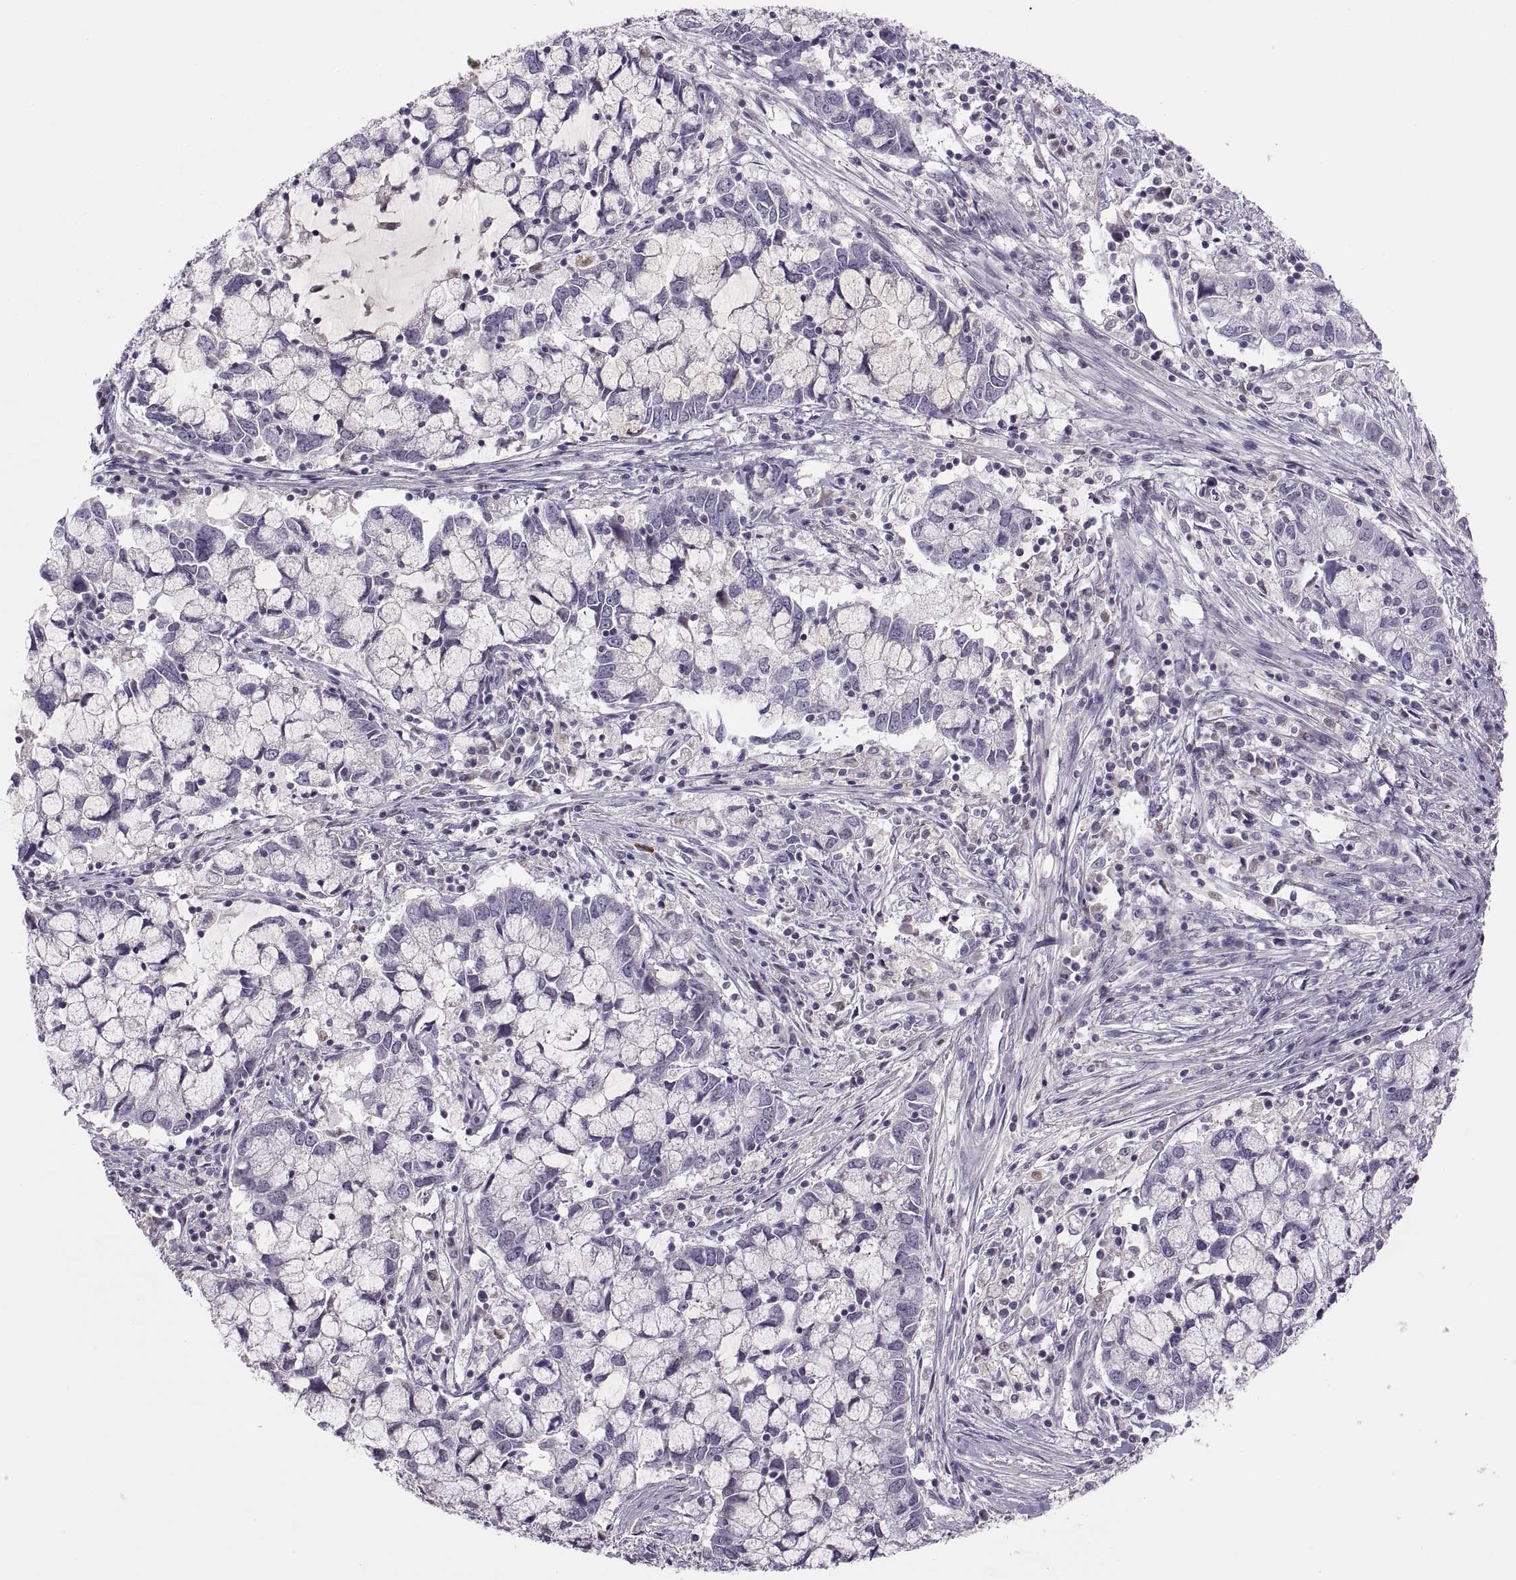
{"staining": {"intensity": "weak", "quantity": "<25%", "location": "cytoplasmic/membranous"}, "tissue": "cervical cancer", "cell_type": "Tumor cells", "image_type": "cancer", "snomed": [{"axis": "morphology", "description": "Adenocarcinoma, NOS"}, {"axis": "topography", "description": "Cervix"}], "caption": "Immunohistochemical staining of cervical cancer (adenocarcinoma) reveals no significant positivity in tumor cells. Nuclei are stained in blue.", "gene": "CHCT1", "patient": {"sex": "female", "age": 40}}